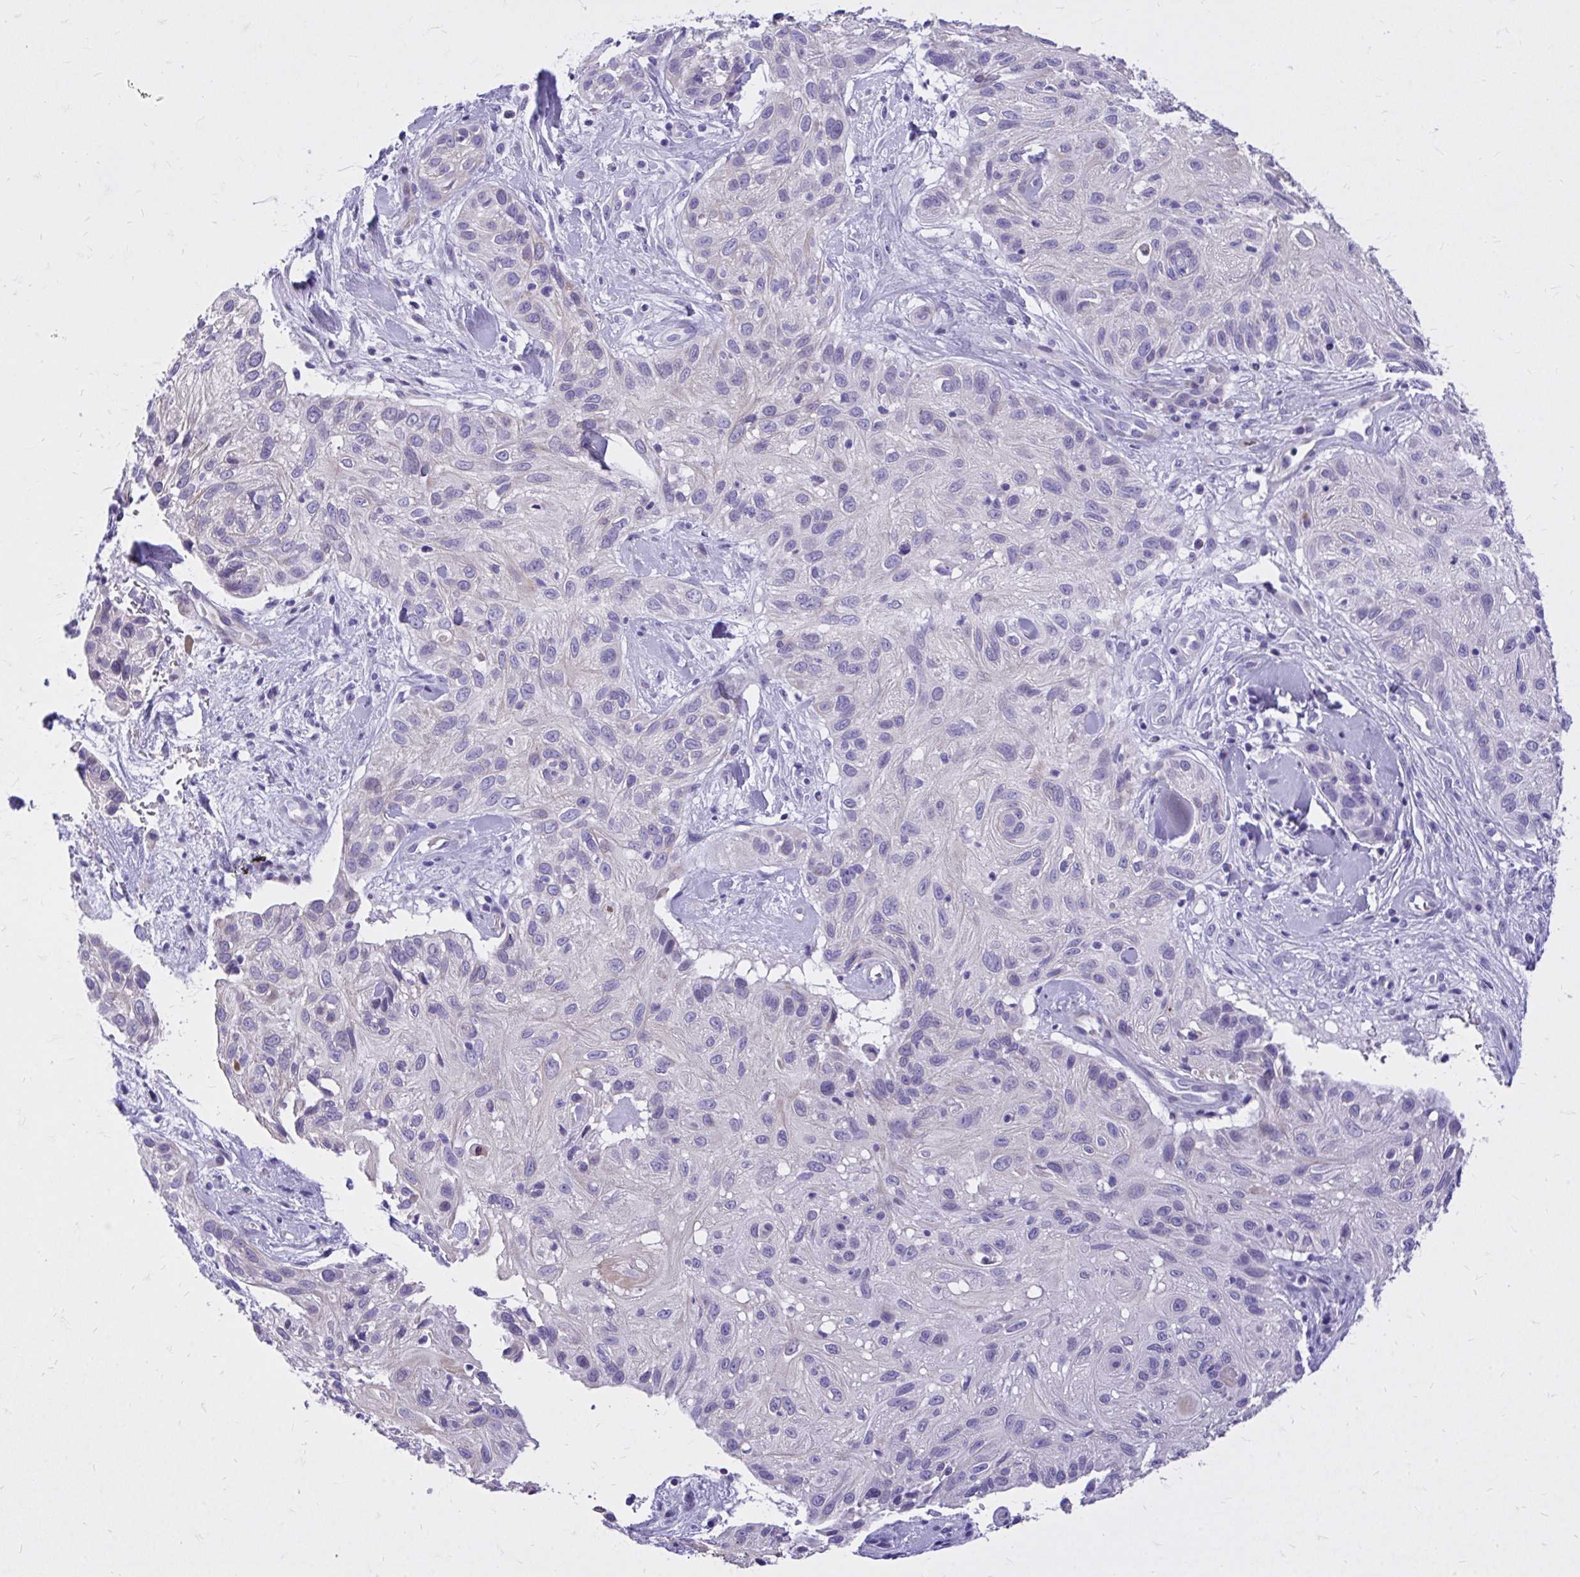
{"staining": {"intensity": "negative", "quantity": "none", "location": "none"}, "tissue": "skin cancer", "cell_type": "Tumor cells", "image_type": "cancer", "snomed": [{"axis": "morphology", "description": "Squamous cell carcinoma, NOS"}, {"axis": "topography", "description": "Skin"}], "caption": "Tumor cells show no significant protein positivity in skin cancer (squamous cell carcinoma).", "gene": "ADAMTSL1", "patient": {"sex": "male", "age": 82}}